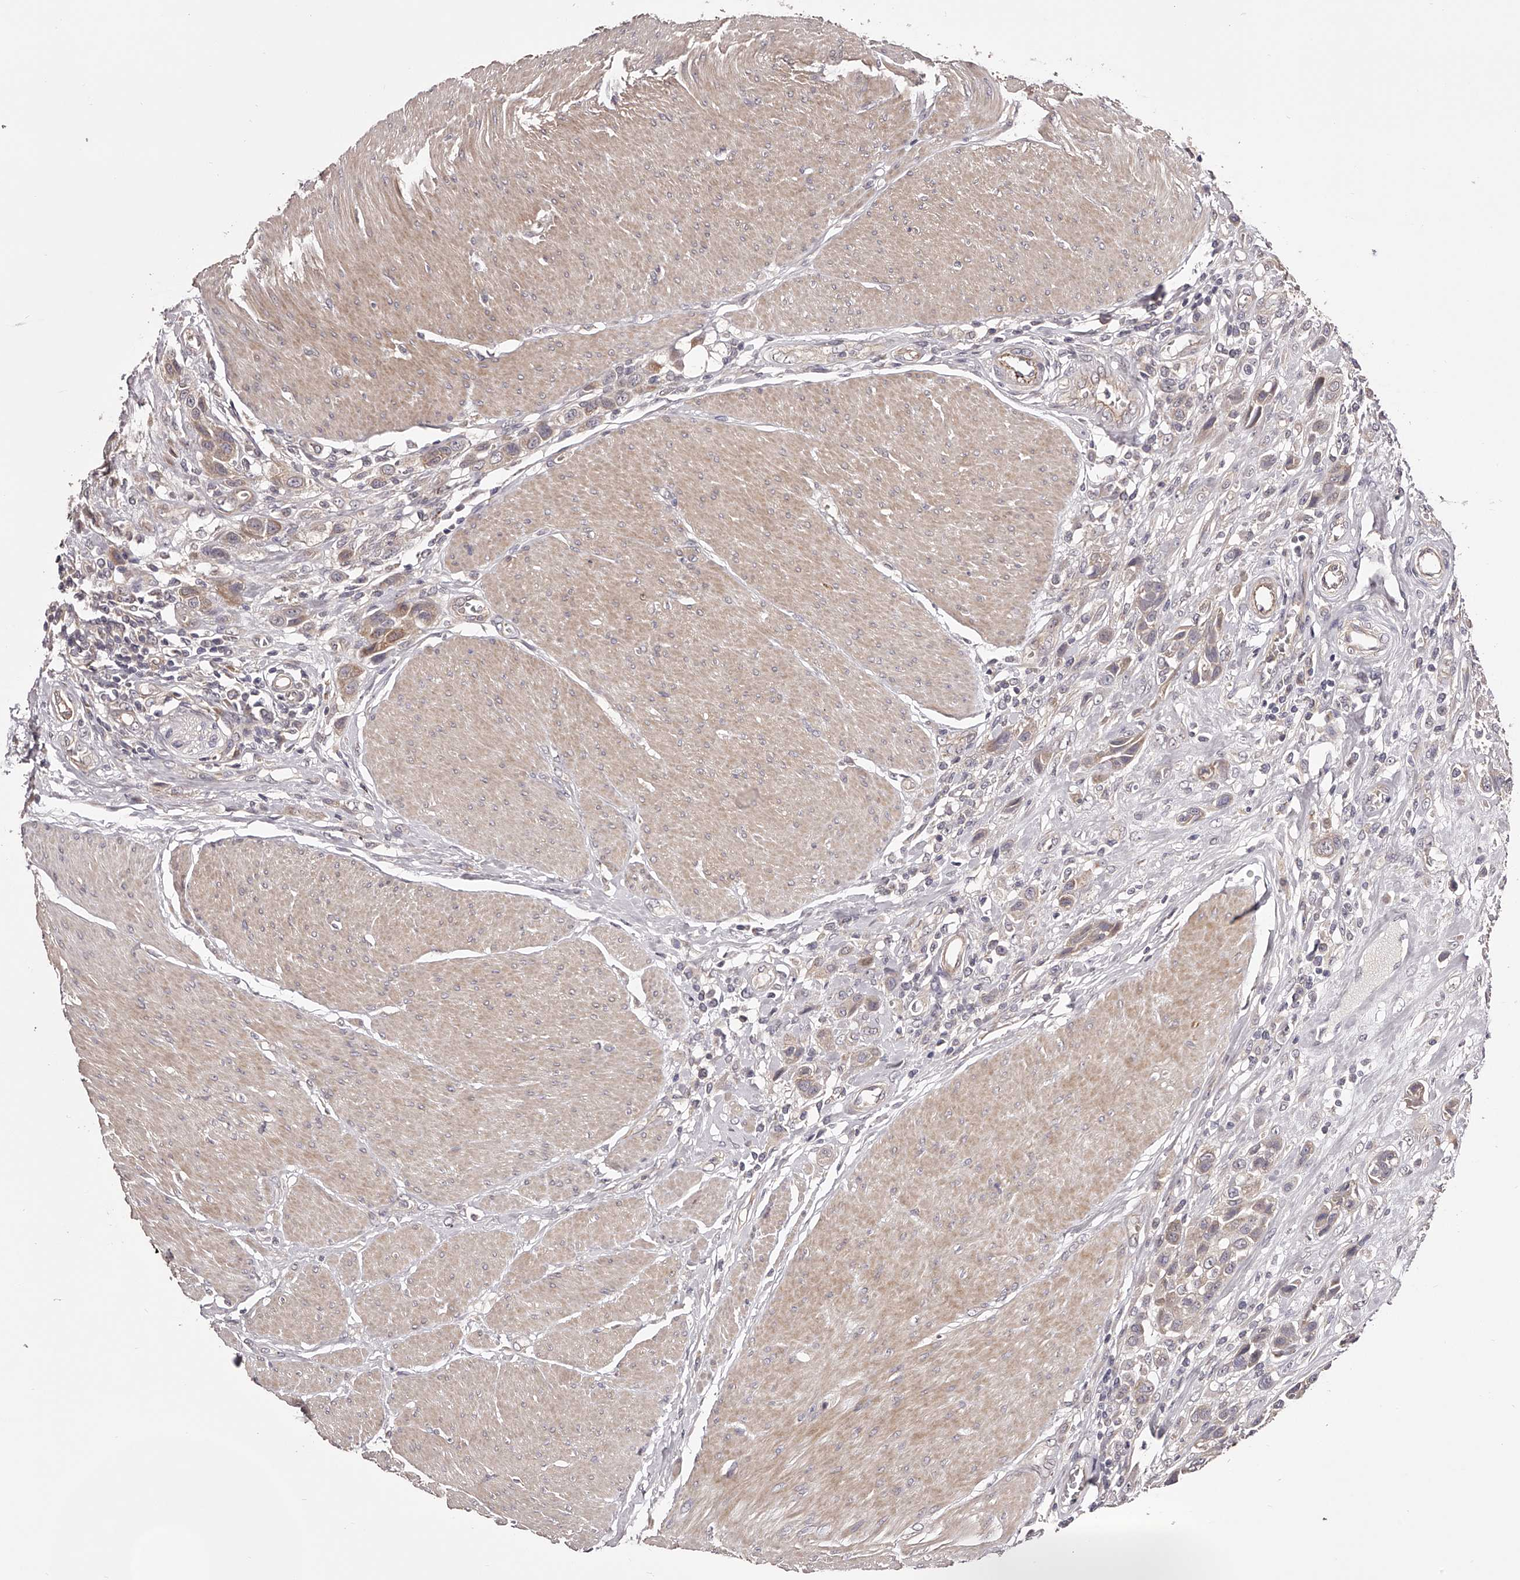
{"staining": {"intensity": "weak", "quantity": ">75%", "location": "cytoplasmic/membranous"}, "tissue": "urothelial cancer", "cell_type": "Tumor cells", "image_type": "cancer", "snomed": [{"axis": "morphology", "description": "Urothelial carcinoma, High grade"}, {"axis": "topography", "description": "Urinary bladder"}], "caption": "Protein expression analysis of human urothelial cancer reveals weak cytoplasmic/membranous expression in approximately >75% of tumor cells. (DAB IHC, brown staining for protein, blue staining for nuclei).", "gene": "ODF2L", "patient": {"sex": "male", "age": 50}}